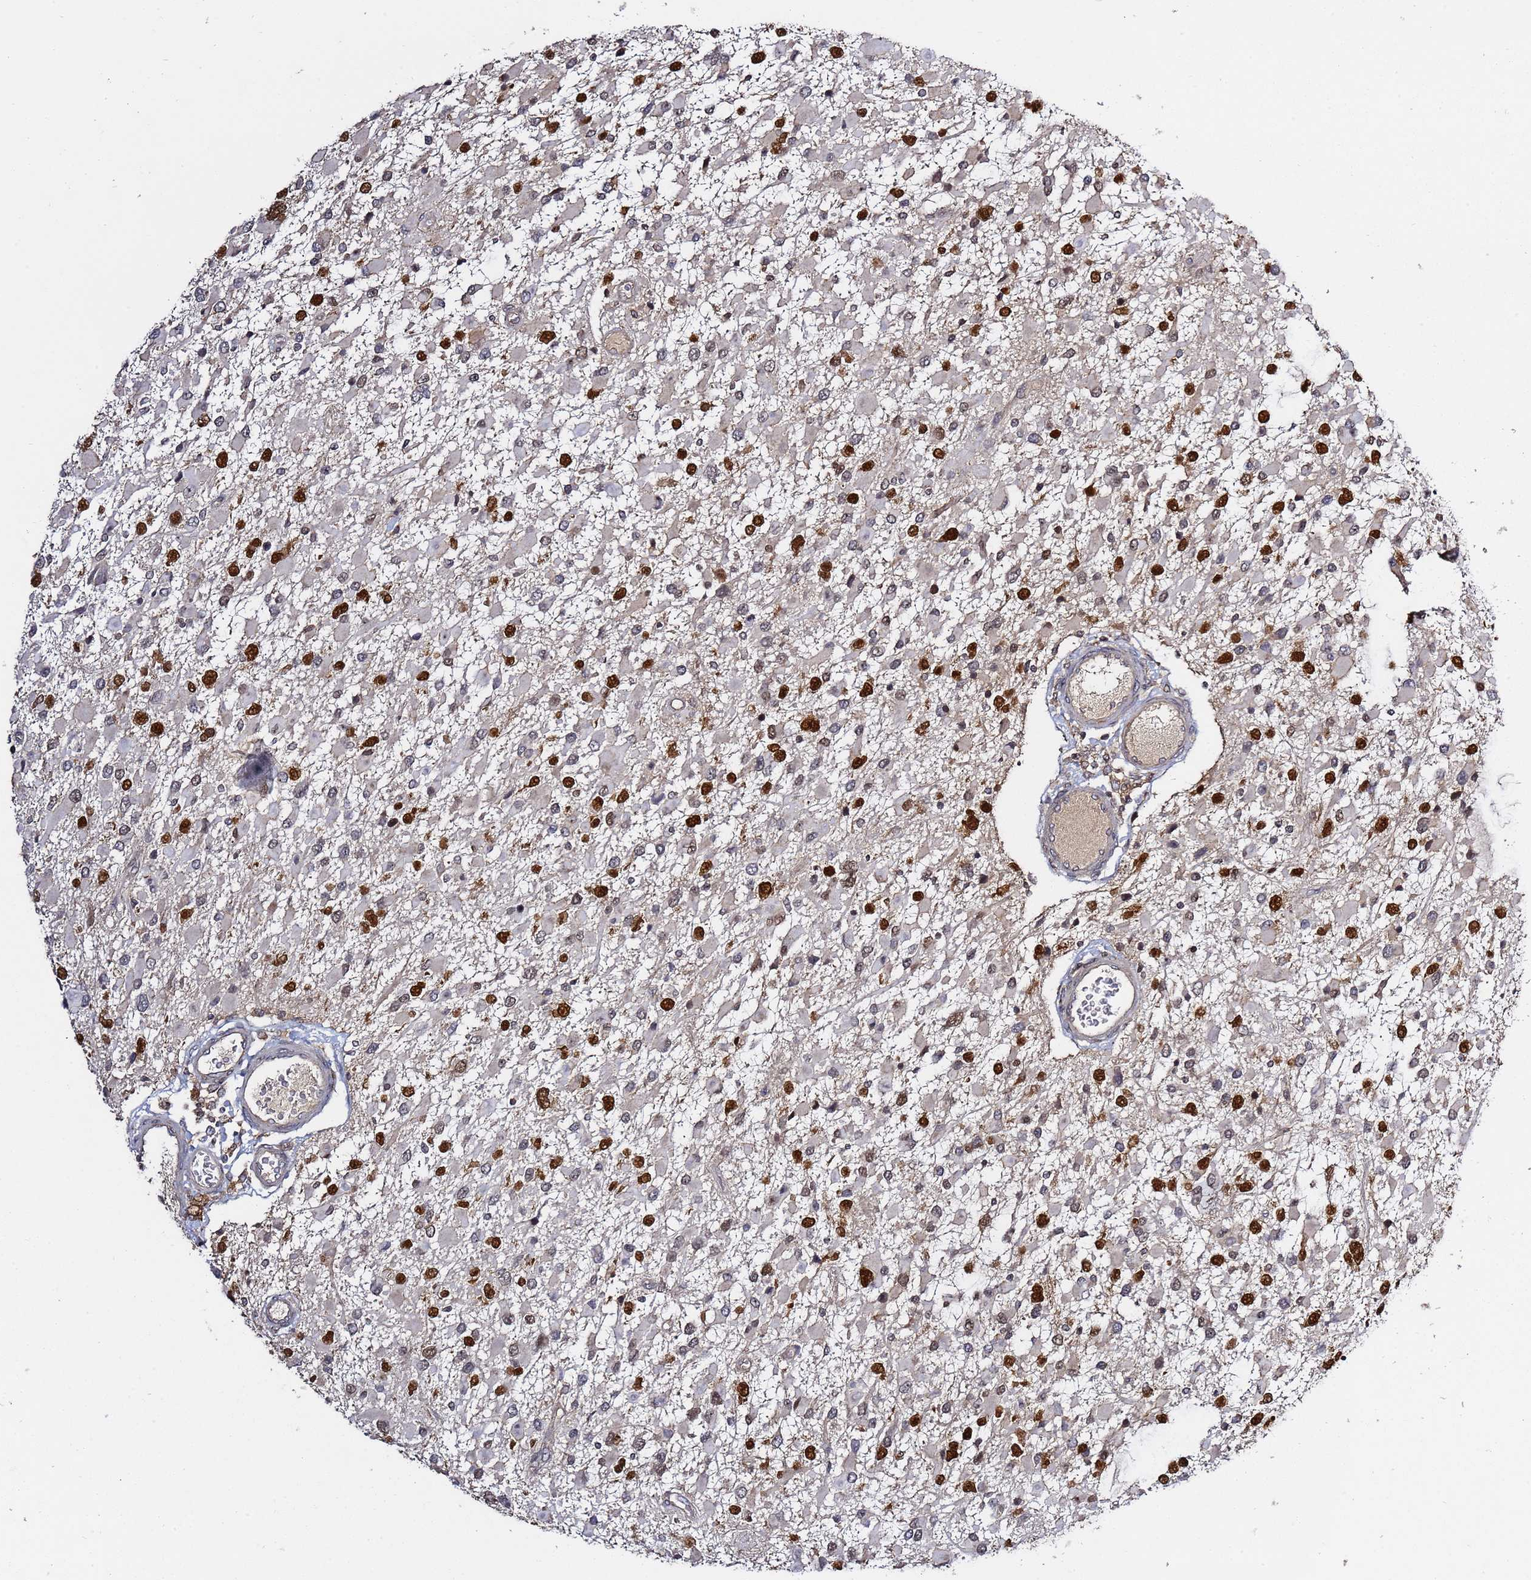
{"staining": {"intensity": "strong", "quantity": "25%-75%", "location": "nuclear"}, "tissue": "glioma", "cell_type": "Tumor cells", "image_type": "cancer", "snomed": [{"axis": "morphology", "description": "Glioma, malignant, High grade"}, {"axis": "topography", "description": "Brain"}], "caption": "Human glioma stained with a protein marker displays strong staining in tumor cells.", "gene": "RCOR2", "patient": {"sex": "male", "age": 53}}